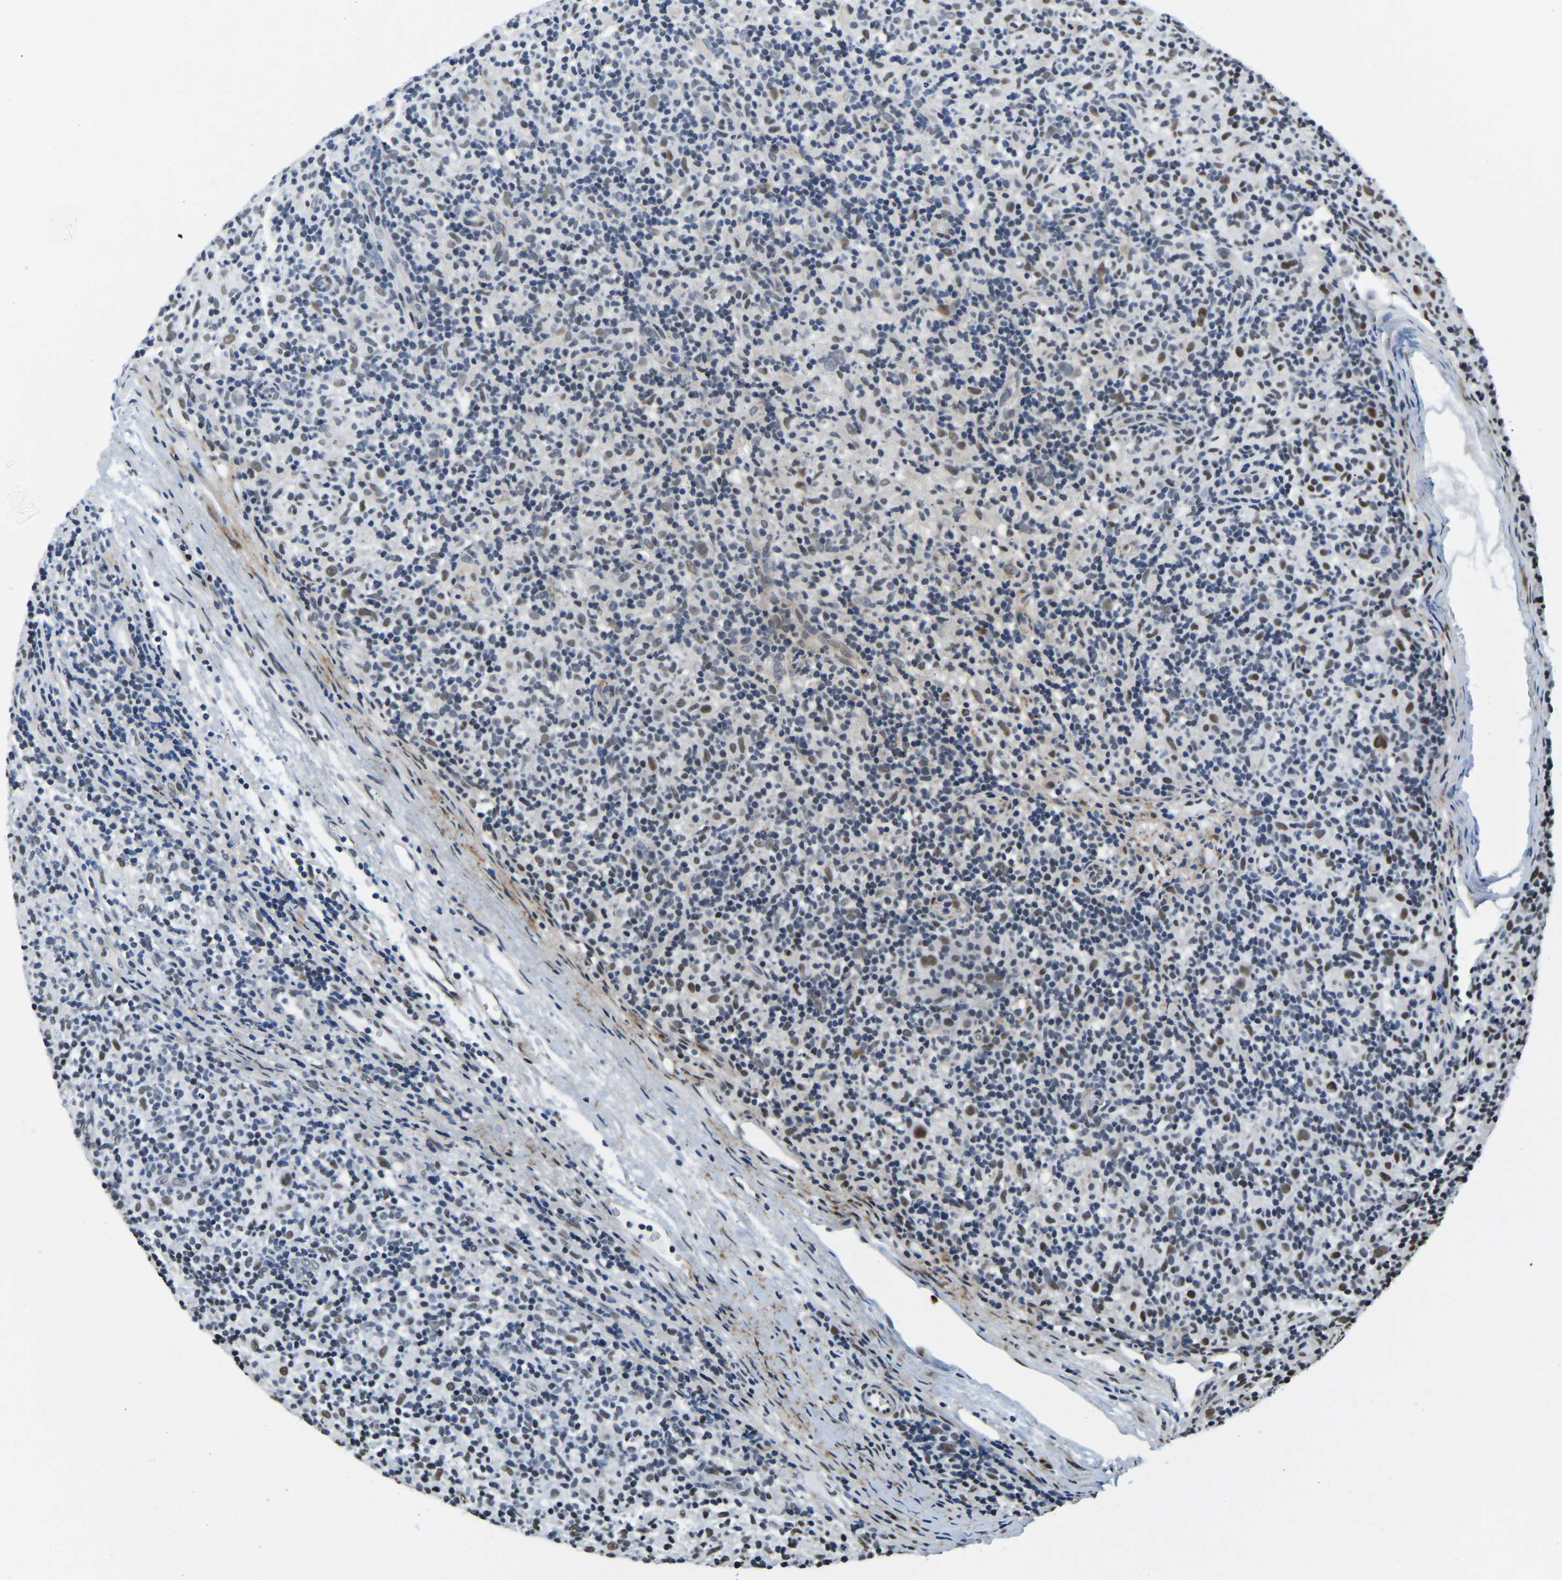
{"staining": {"intensity": "moderate", "quantity": "25%-75%", "location": "nuclear"}, "tissue": "lymphoma", "cell_type": "Tumor cells", "image_type": "cancer", "snomed": [{"axis": "morphology", "description": "Hodgkin's disease, NOS"}, {"axis": "topography", "description": "Lymph node"}], "caption": "A medium amount of moderate nuclear staining is seen in approximately 25%-75% of tumor cells in Hodgkin's disease tissue. Nuclei are stained in blue.", "gene": "UBA1", "patient": {"sex": "male", "age": 70}}